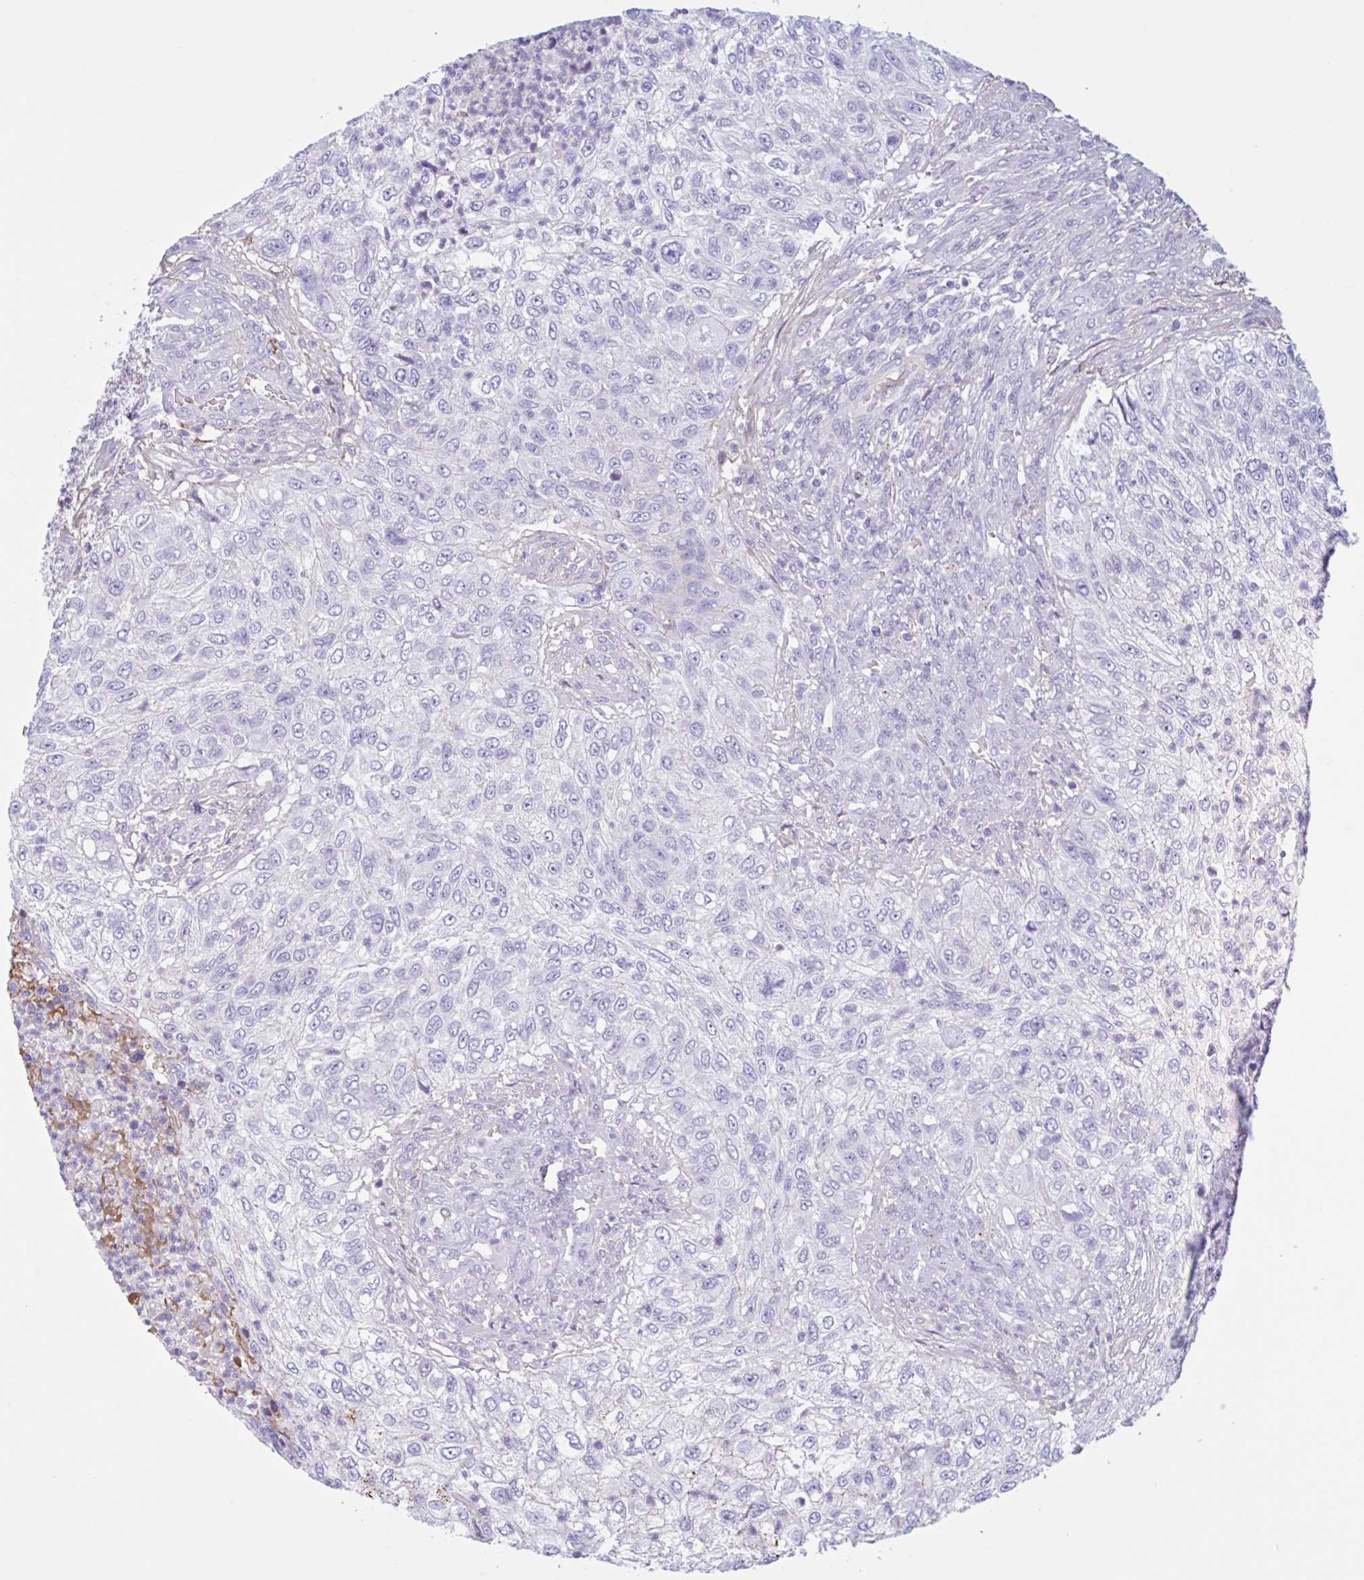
{"staining": {"intensity": "negative", "quantity": "none", "location": "none"}, "tissue": "urothelial cancer", "cell_type": "Tumor cells", "image_type": "cancer", "snomed": [{"axis": "morphology", "description": "Urothelial carcinoma, High grade"}, {"axis": "topography", "description": "Urinary bladder"}], "caption": "Urothelial carcinoma (high-grade) was stained to show a protein in brown. There is no significant expression in tumor cells. (DAB (3,3'-diaminobenzidine) immunohistochemistry (IHC), high magnification).", "gene": "LARGE2", "patient": {"sex": "female", "age": 60}}